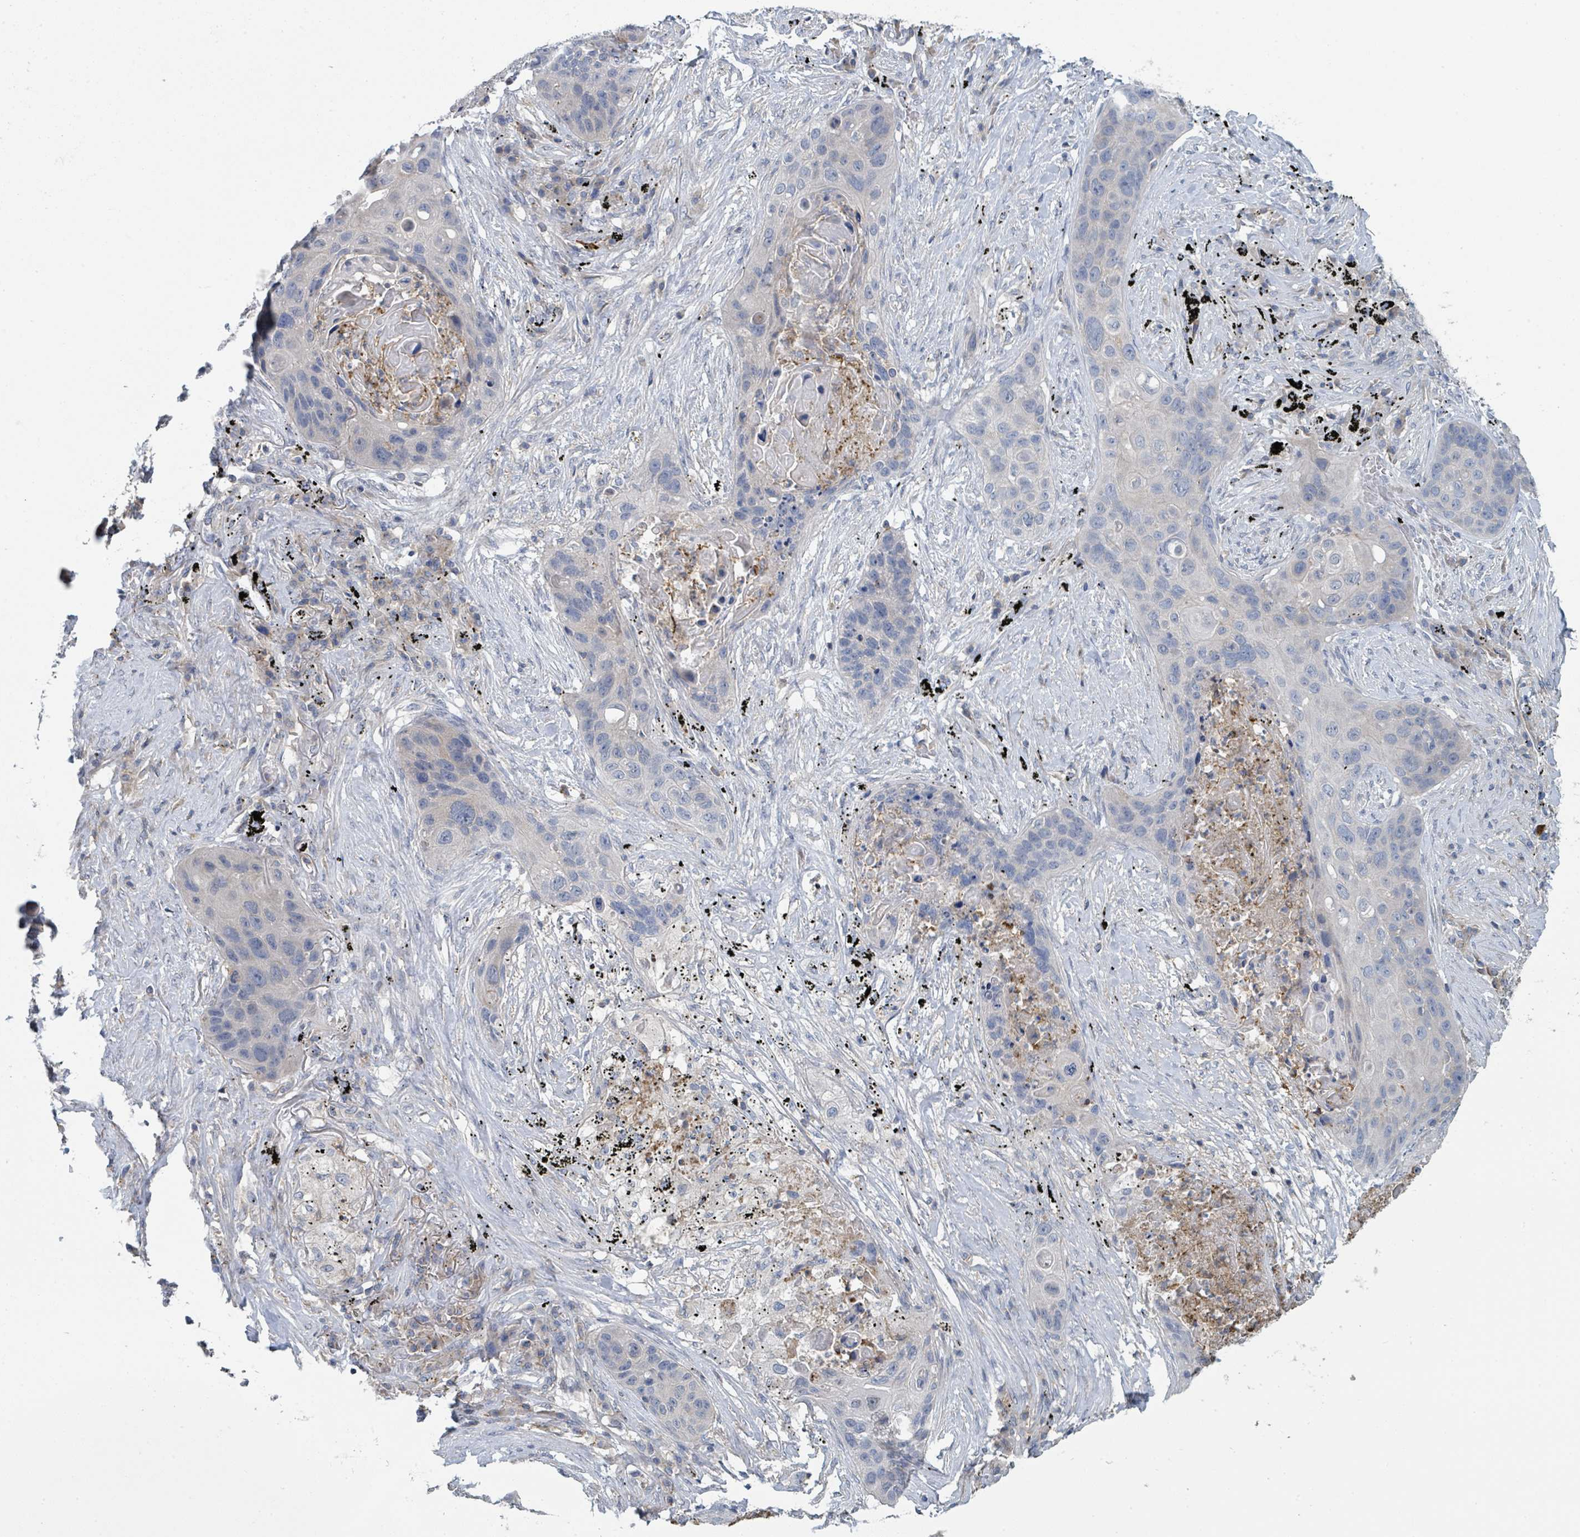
{"staining": {"intensity": "negative", "quantity": "none", "location": "none"}, "tissue": "lung cancer", "cell_type": "Tumor cells", "image_type": "cancer", "snomed": [{"axis": "morphology", "description": "Squamous cell carcinoma, NOS"}, {"axis": "topography", "description": "Lung"}], "caption": "Tumor cells show no significant staining in lung cancer (squamous cell carcinoma).", "gene": "LRRC42", "patient": {"sex": "female", "age": 63}}